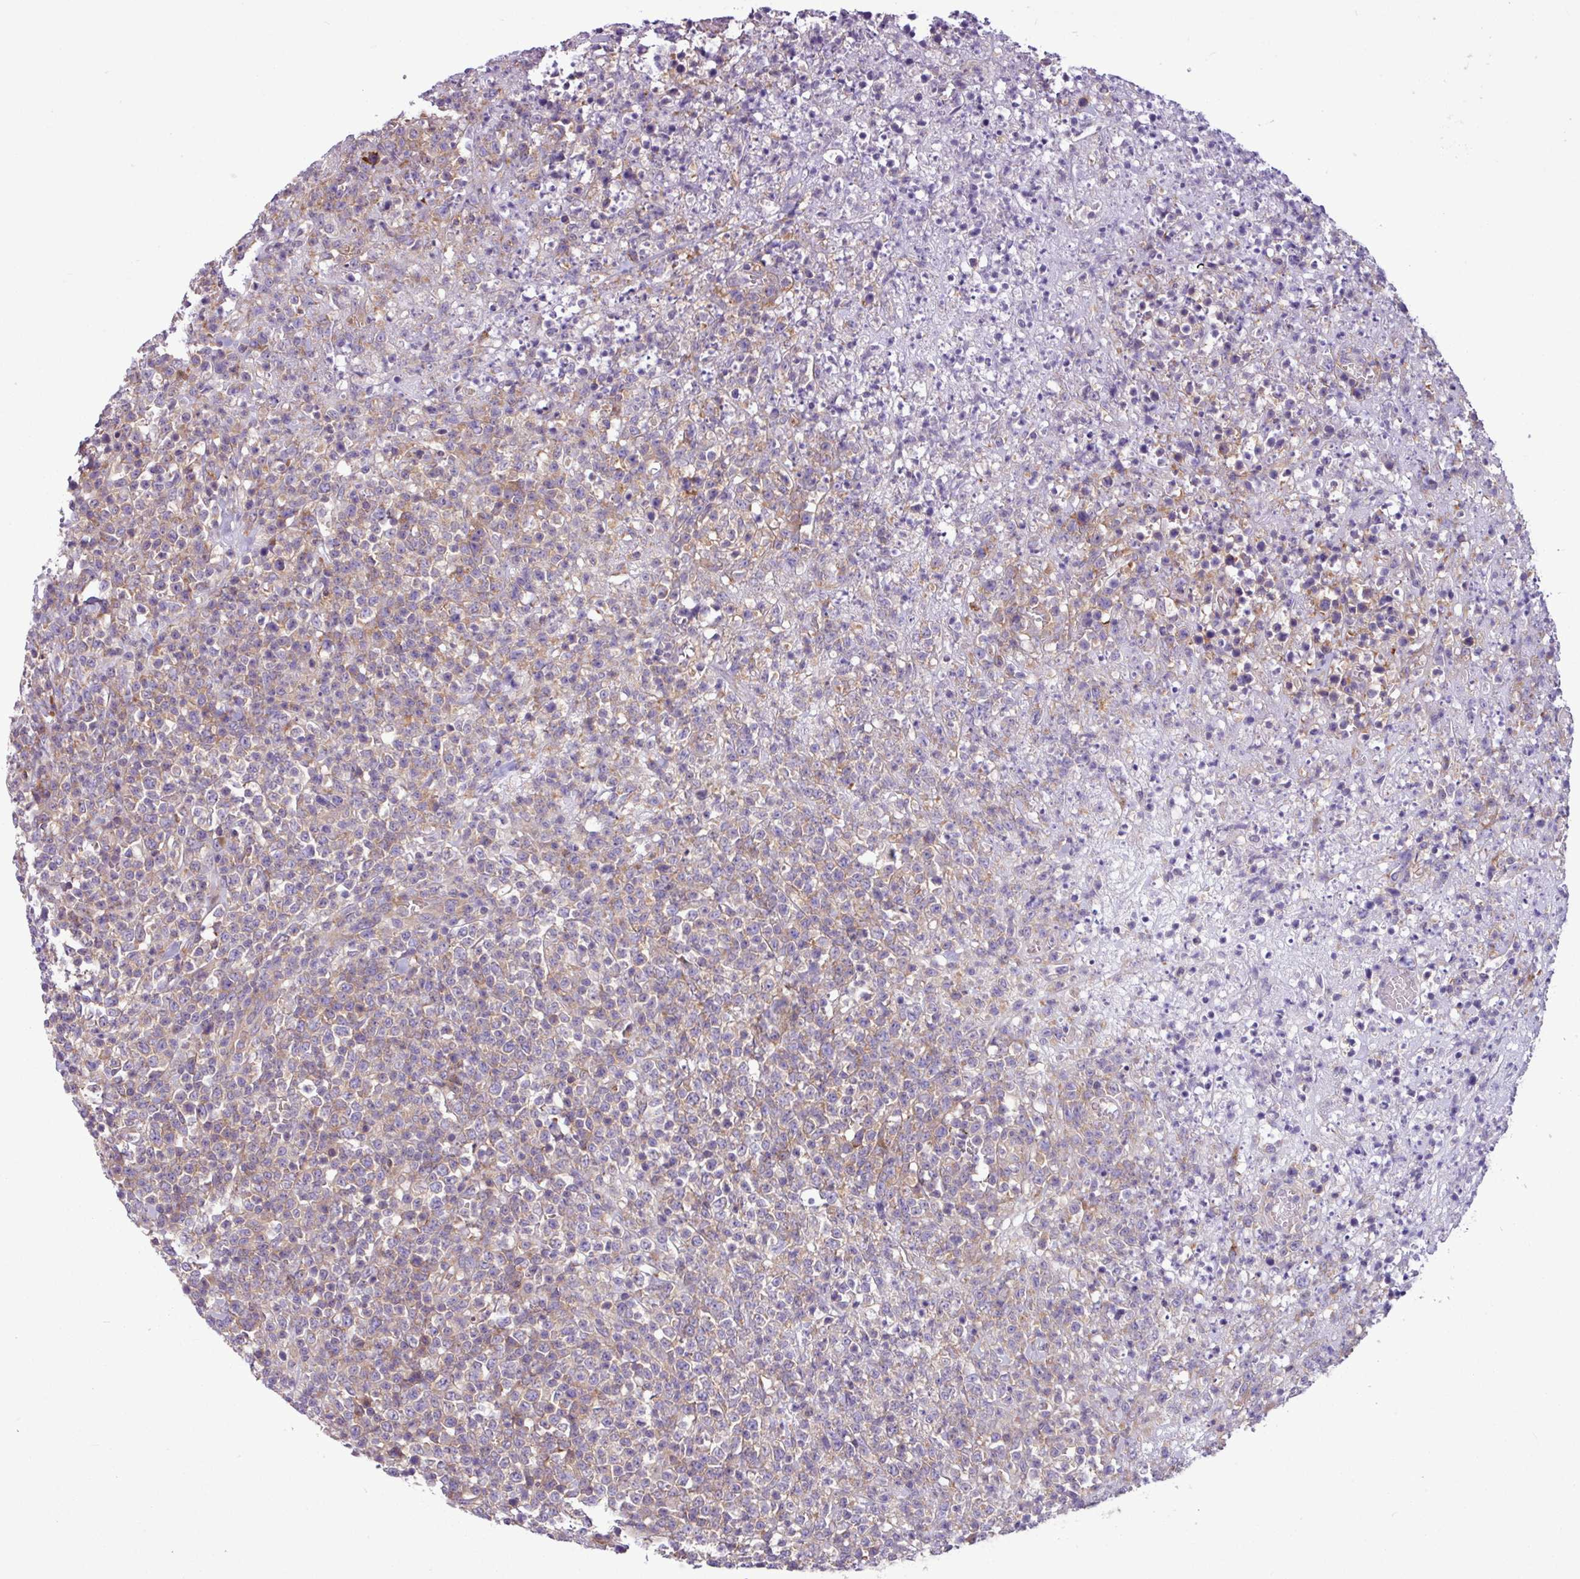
{"staining": {"intensity": "weak", "quantity": "25%-75%", "location": "cytoplasmic/membranous"}, "tissue": "lymphoma", "cell_type": "Tumor cells", "image_type": "cancer", "snomed": [{"axis": "morphology", "description": "Malignant lymphoma, non-Hodgkin's type, High grade"}, {"axis": "topography", "description": "Colon"}], "caption": "The histopathology image exhibits a brown stain indicating the presence of a protein in the cytoplasmic/membranous of tumor cells in lymphoma.", "gene": "MROH2A", "patient": {"sex": "female", "age": 53}}